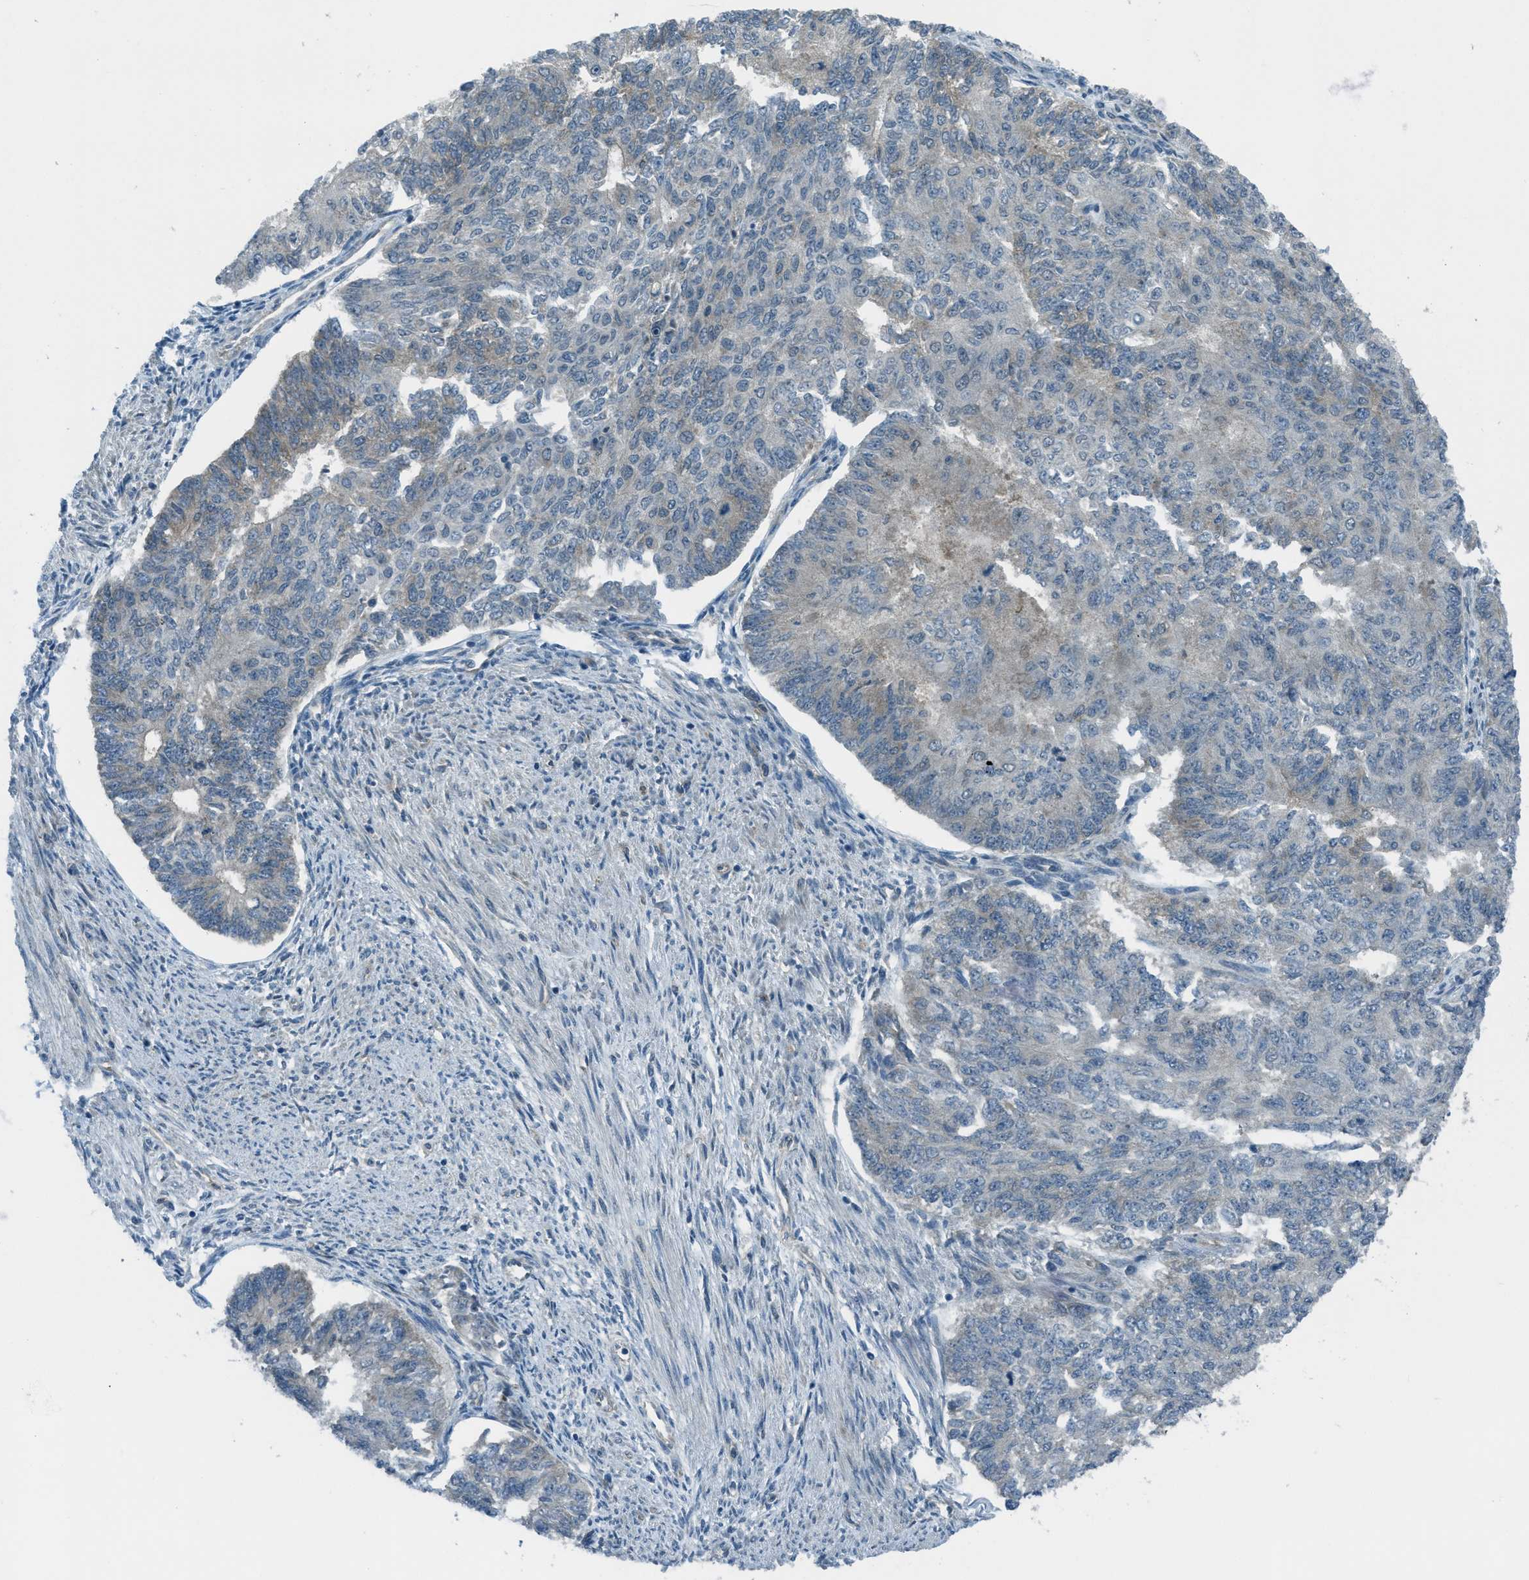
{"staining": {"intensity": "negative", "quantity": "none", "location": "none"}, "tissue": "endometrial cancer", "cell_type": "Tumor cells", "image_type": "cancer", "snomed": [{"axis": "morphology", "description": "Adenocarcinoma, NOS"}, {"axis": "topography", "description": "Endometrium"}], "caption": "IHC of human endometrial cancer shows no positivity in tumor cells. Brightfield microscopy of immunohistochemistry stained with DAB (3,3'-diaminobenzidine) (brown) and hematoxylin (blue), captured at high magnification.", "gene": "ASAP2", "patient": {"sex": "female", "age": 32}}